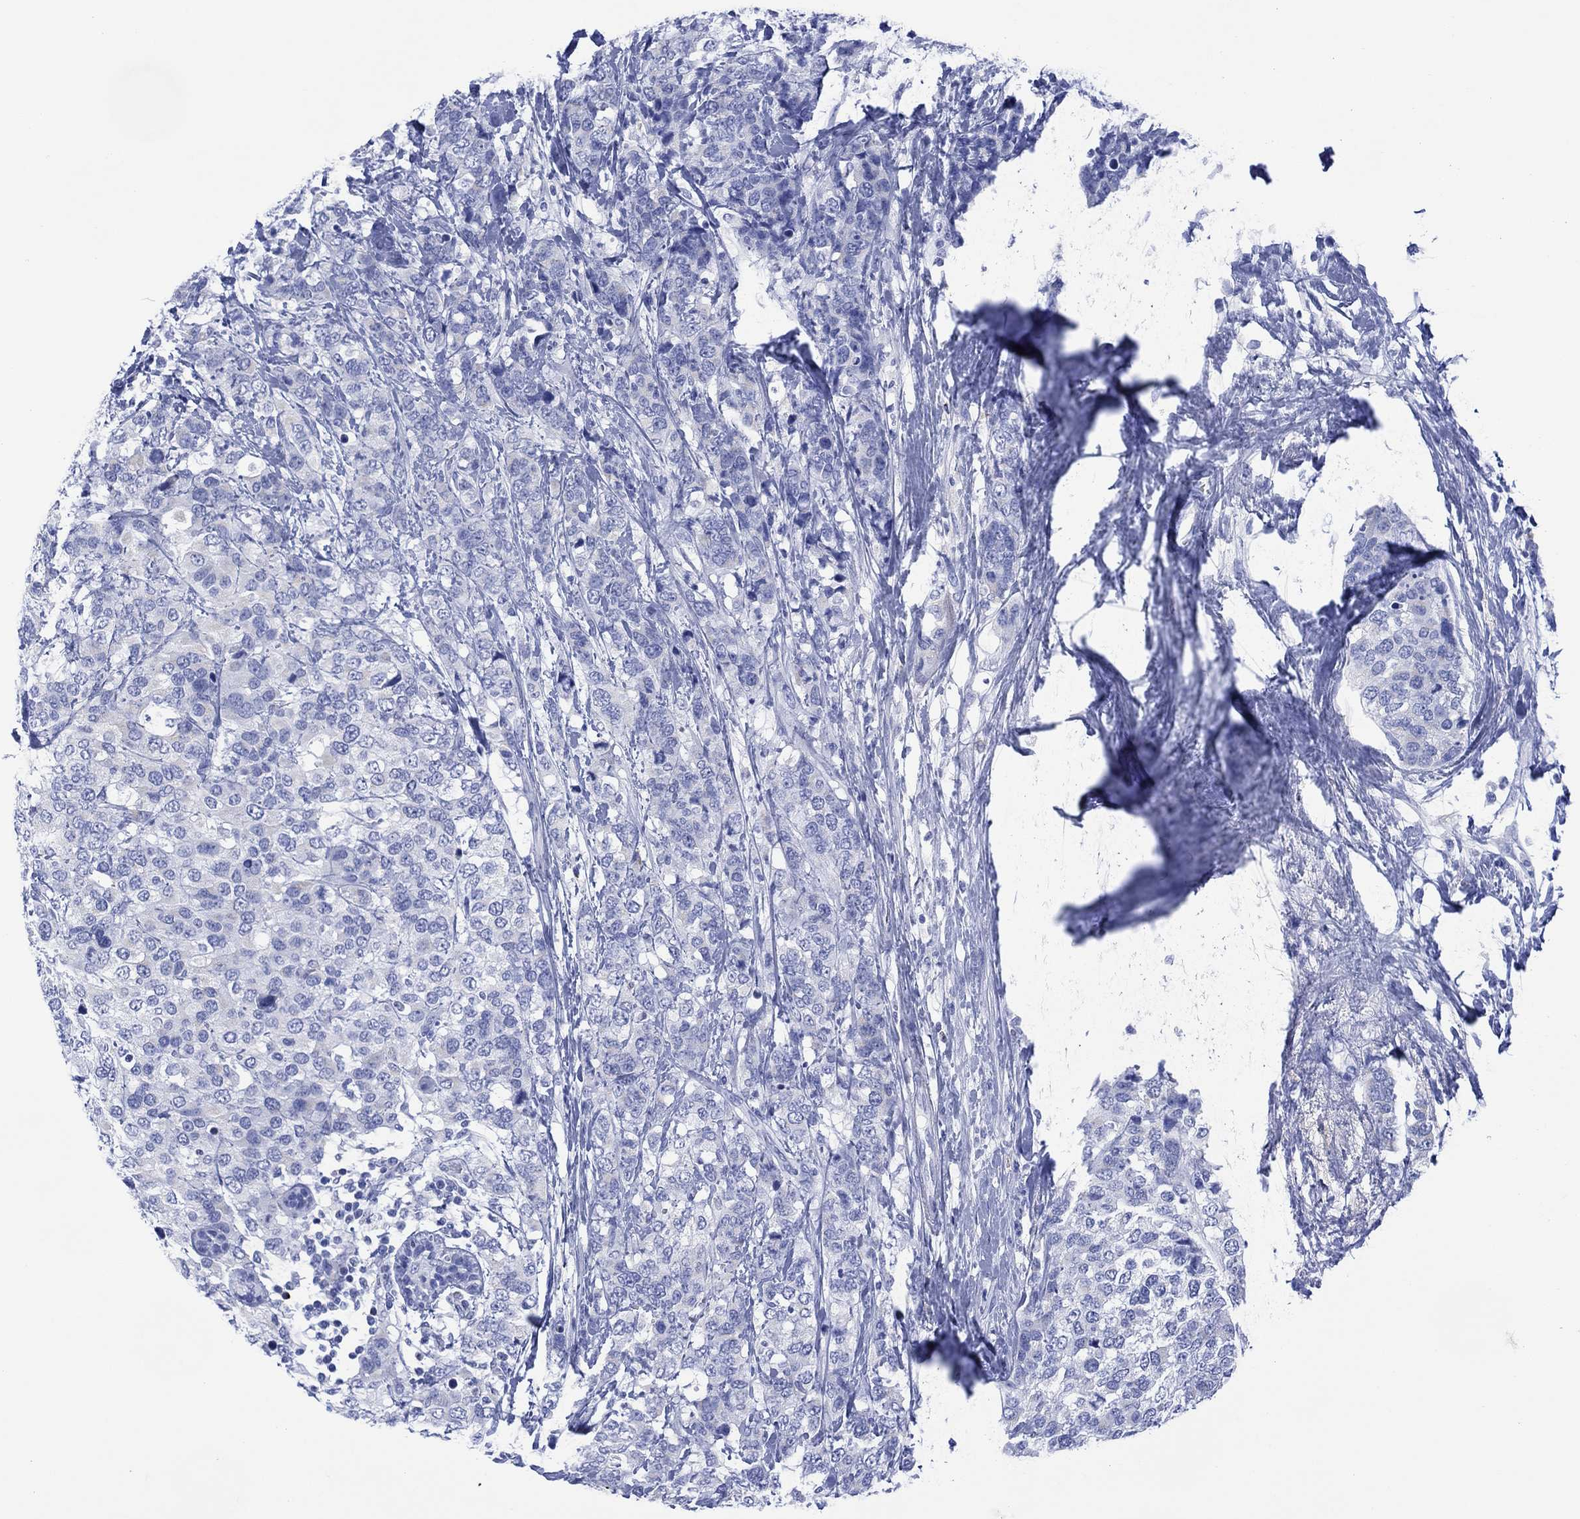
{"staining": {"intensity": "negative", "quantity": "none", "location": "none"}, "tissue": "breast cancer", "cell_type": "Tumor cells", "image_type": "cancer", "snomed": [{"axis": "morphology", "description": "Lobular carcinoma"}, {"axis": "topography", "description": "Breast"}], "caption": "Immunohistochemistry histopathology image of neoplastic tissue: human lobular carcinoma (breast) stained with DAB (3,3'-diaminobenzidine) shows no significant protein staining in tumor cells. (Immunohistochemistry, brightfield microscopy, high magnification).", "gene": "DPP4", "patient": {"sex": "female", "age": 59}}